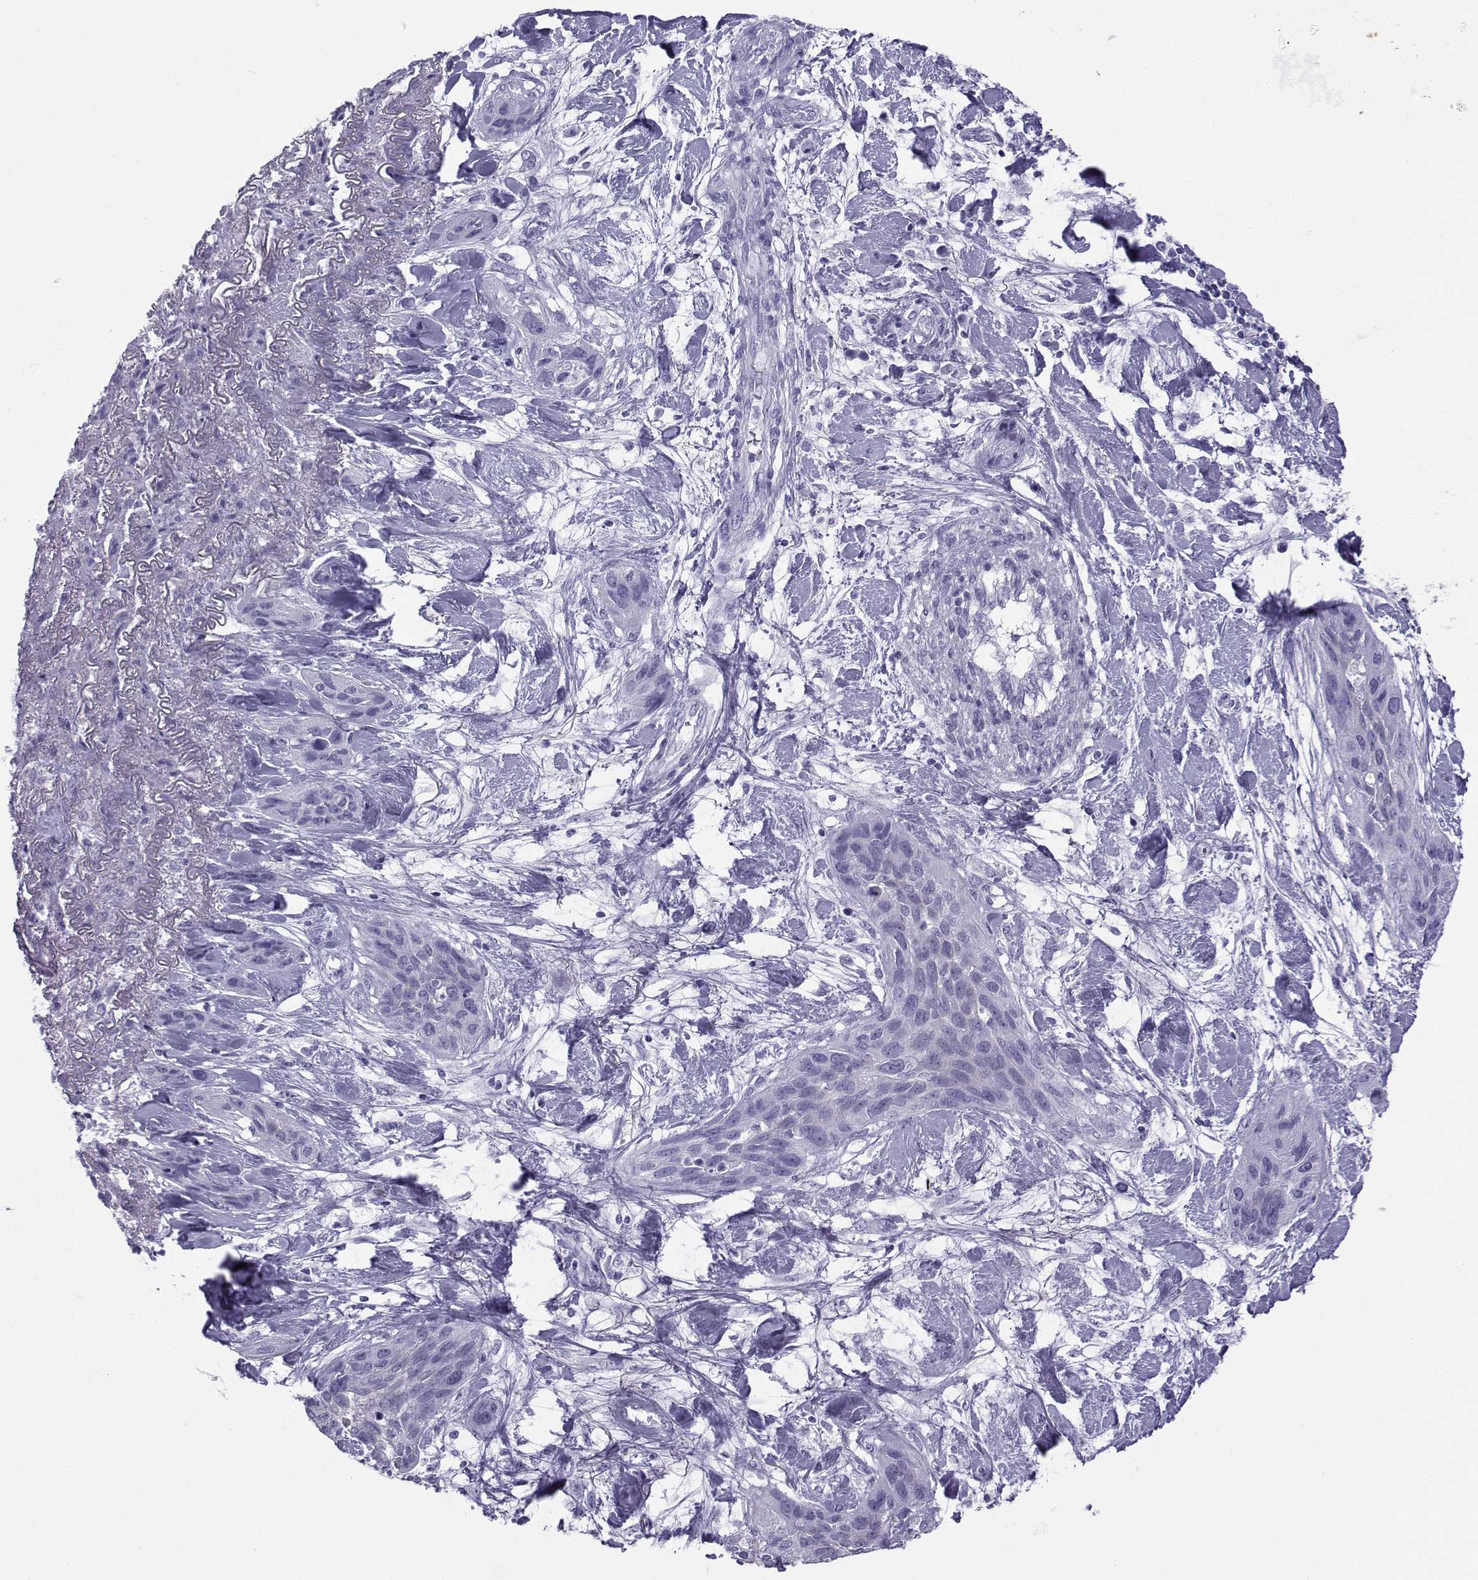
{"staining": {"intensity": "negative", "quantity": "none", "location": "none"}, "tissue": "lung cancer", "cell_type": "Tumor cells", "image_type": "cancer", "snomed": [{"axis": "morphology", "description": "Squamous cell carcinoma, NOS"}, {"axis": "topography", "description": "Lung"}], "caption": "High magnification brightfield microscopy of lung cancer (squamous cell carcinoma) stained with DAB (3,3'-diaminobenzidine) (brown) and counterstained with hematoxylin (blue): tumor cells show no significant expression.", "gene": "LORICRIN", "patient": {"sex": "female", "age": 70}}